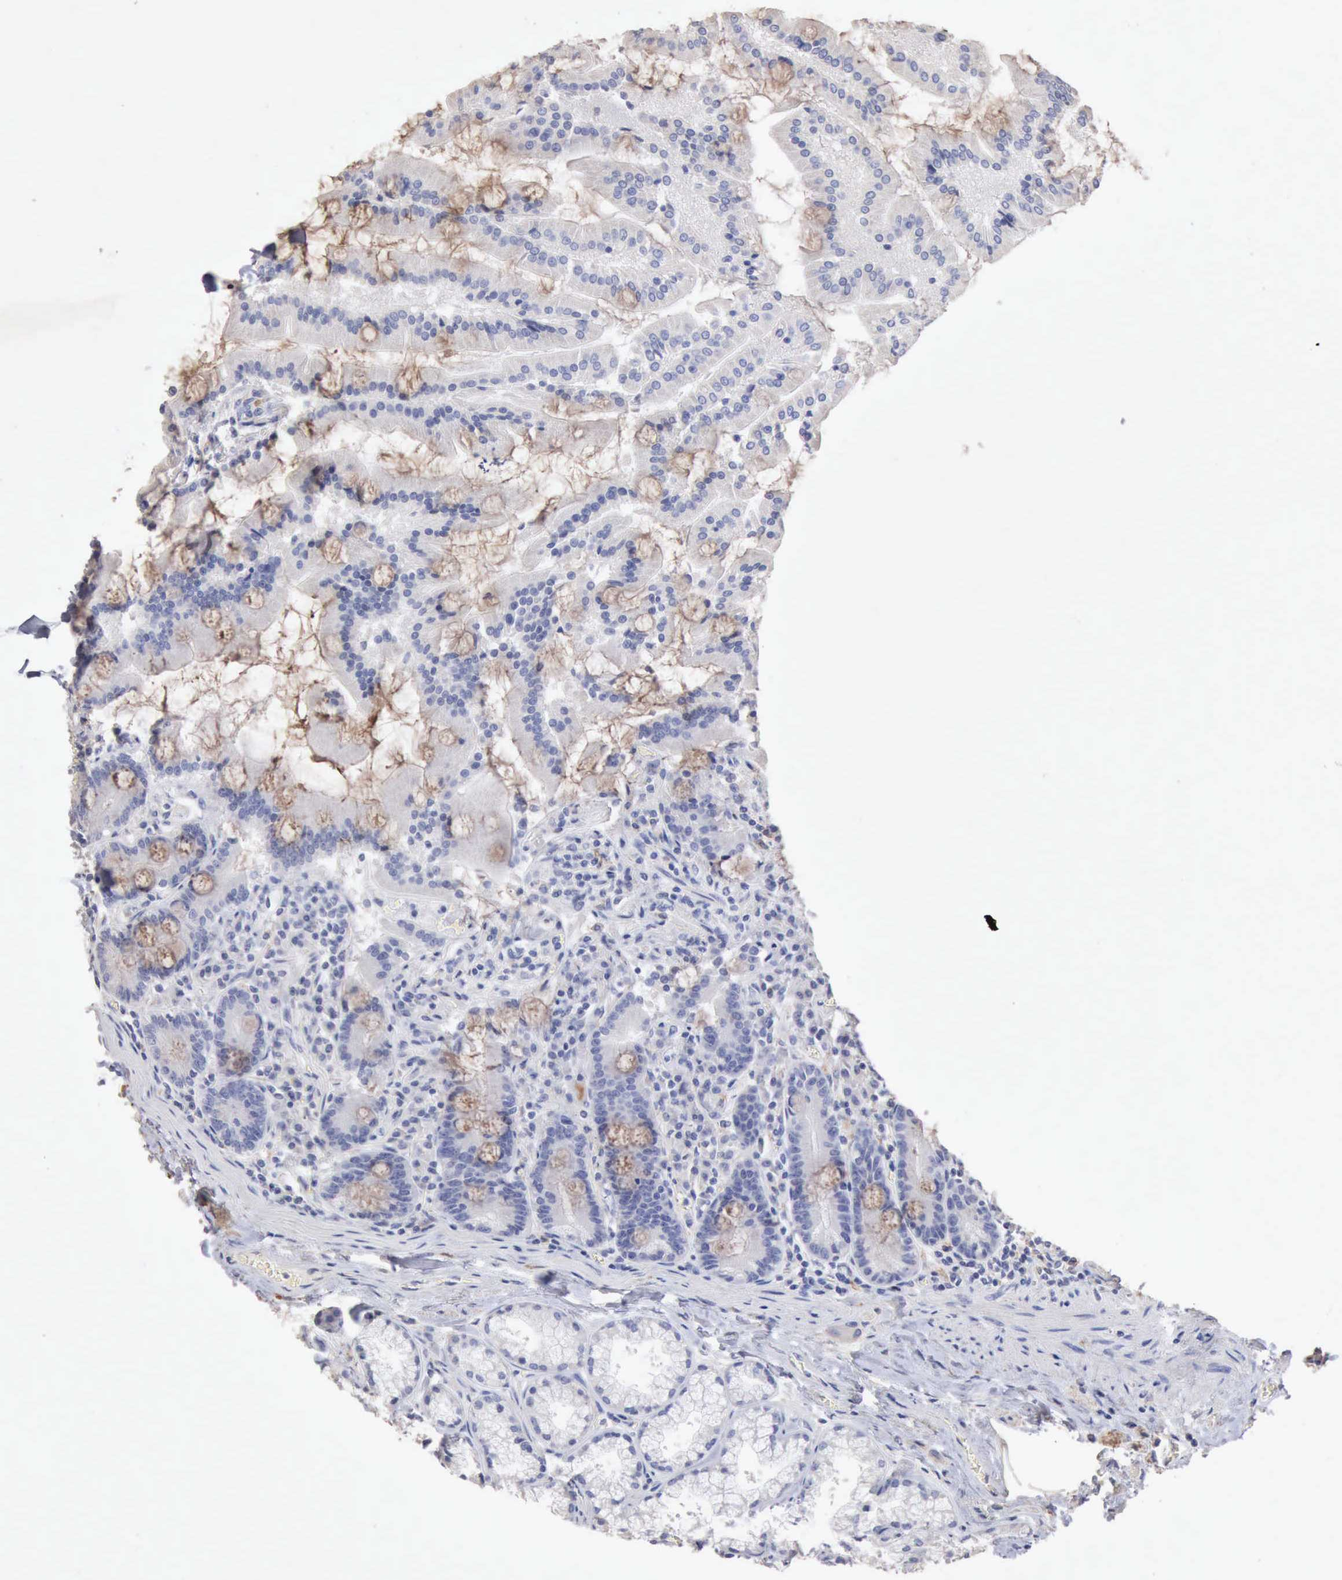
{"staining": {"intensity": "weak", "quantity": "25%-75%", "location": "cytoplasmic/membranous"}, "tissue": "duodenum", "cell_type": "Glandular cells", "image_type": "normal", "snomed": [{"axis": "morphology", "description": "Normal tissue, NOS"}, {"axis": "topography", "description": "Duodenum"}], "caption": "Immunohistochemical staining of unremarkable human duodenum shows low levels of weak cytoplasmic/membranous expression in approximately 25%-75% of glandular cells. (DAB IHC, brown staining for protein, blue staining for nuclei).", "gene": "KRT6B", "patient": {"sex": "female", "age": 64}}